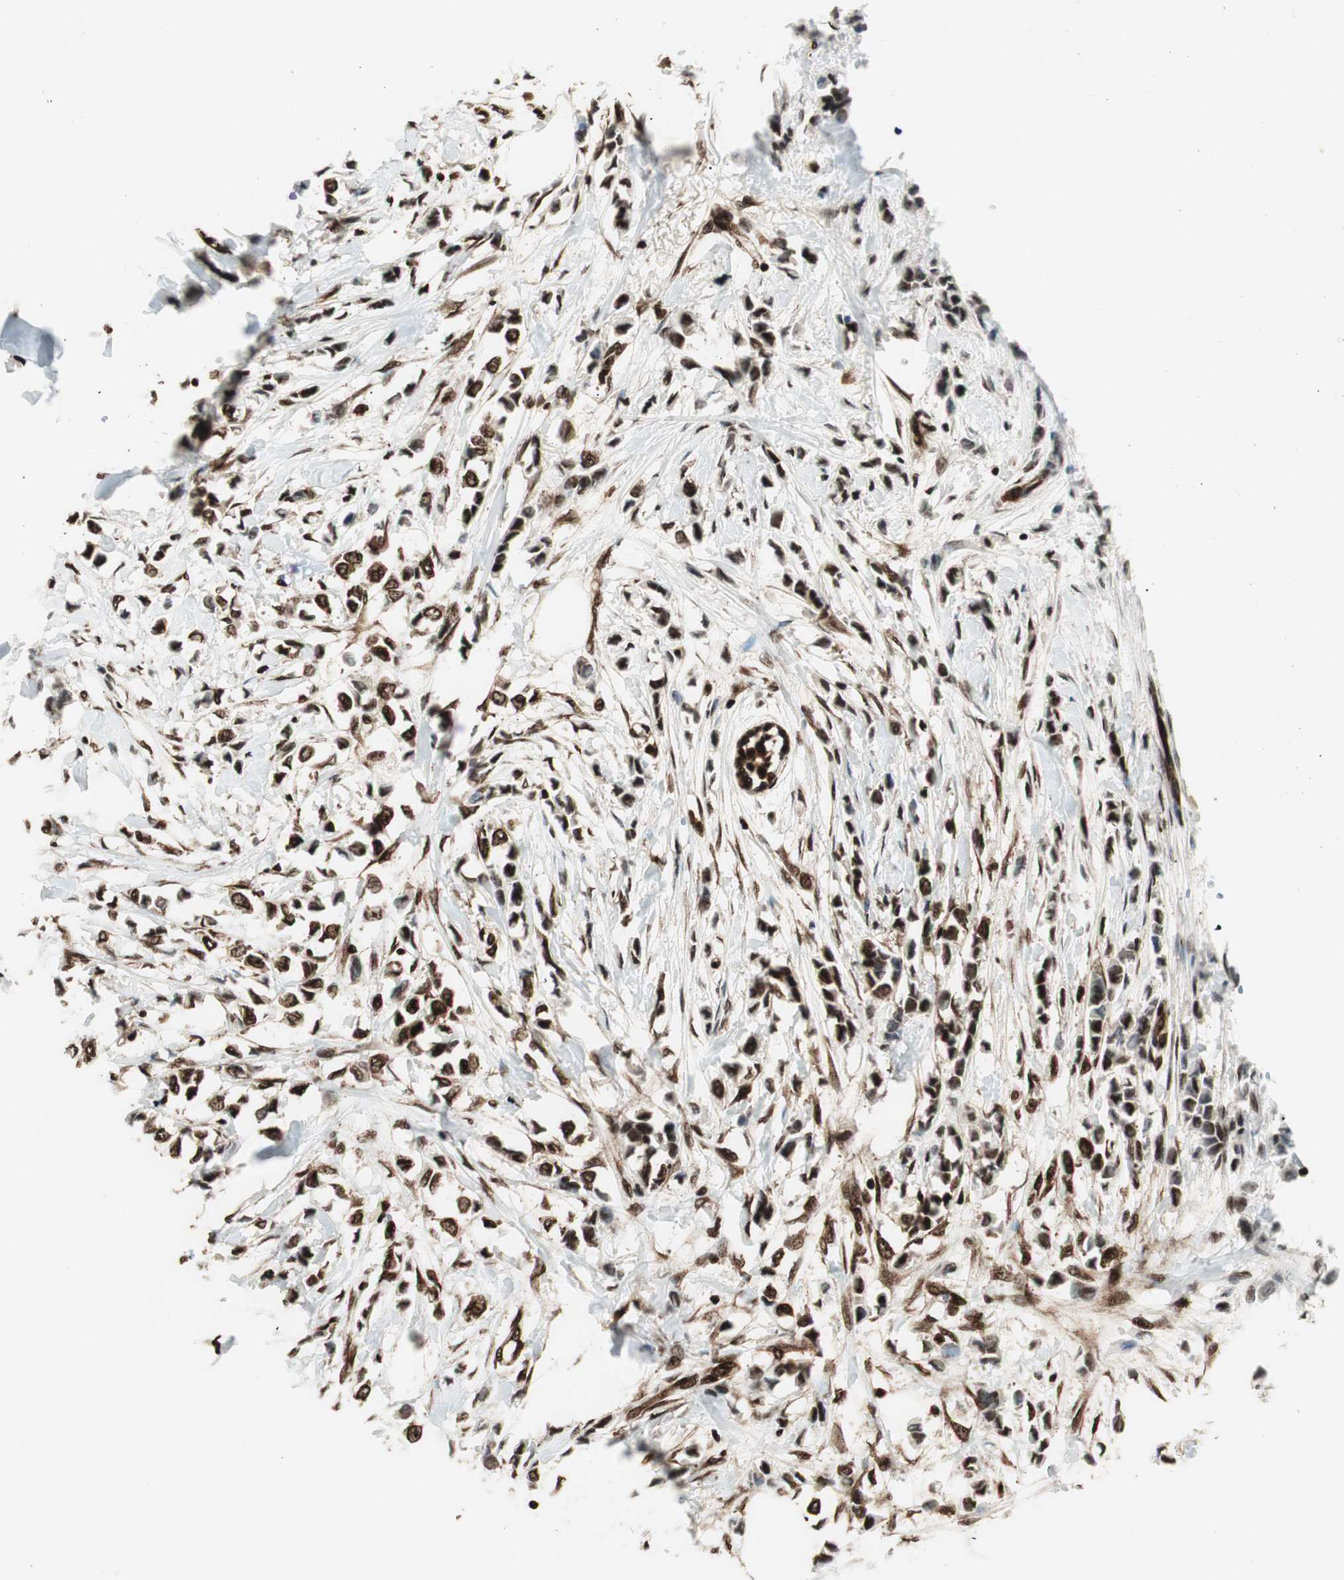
{"staining": {"intensity": "strong", "quantity": ">75%", "location": "nuclear"}, "tissue": "breast cancer", "cell_type": "Tumor cells", "image_type": "cancer", "snomed": [{"axis": "morphology", "description": "Lobular carcinoma"}, {"axis": "topography", "description": "Breast"}], "caption": "Strong nuclear protein staining is seen in about >75% of tumor cells in breast cancer.", "gene": "EWSR1", "patient": {"sex": "female", "age": 51}}